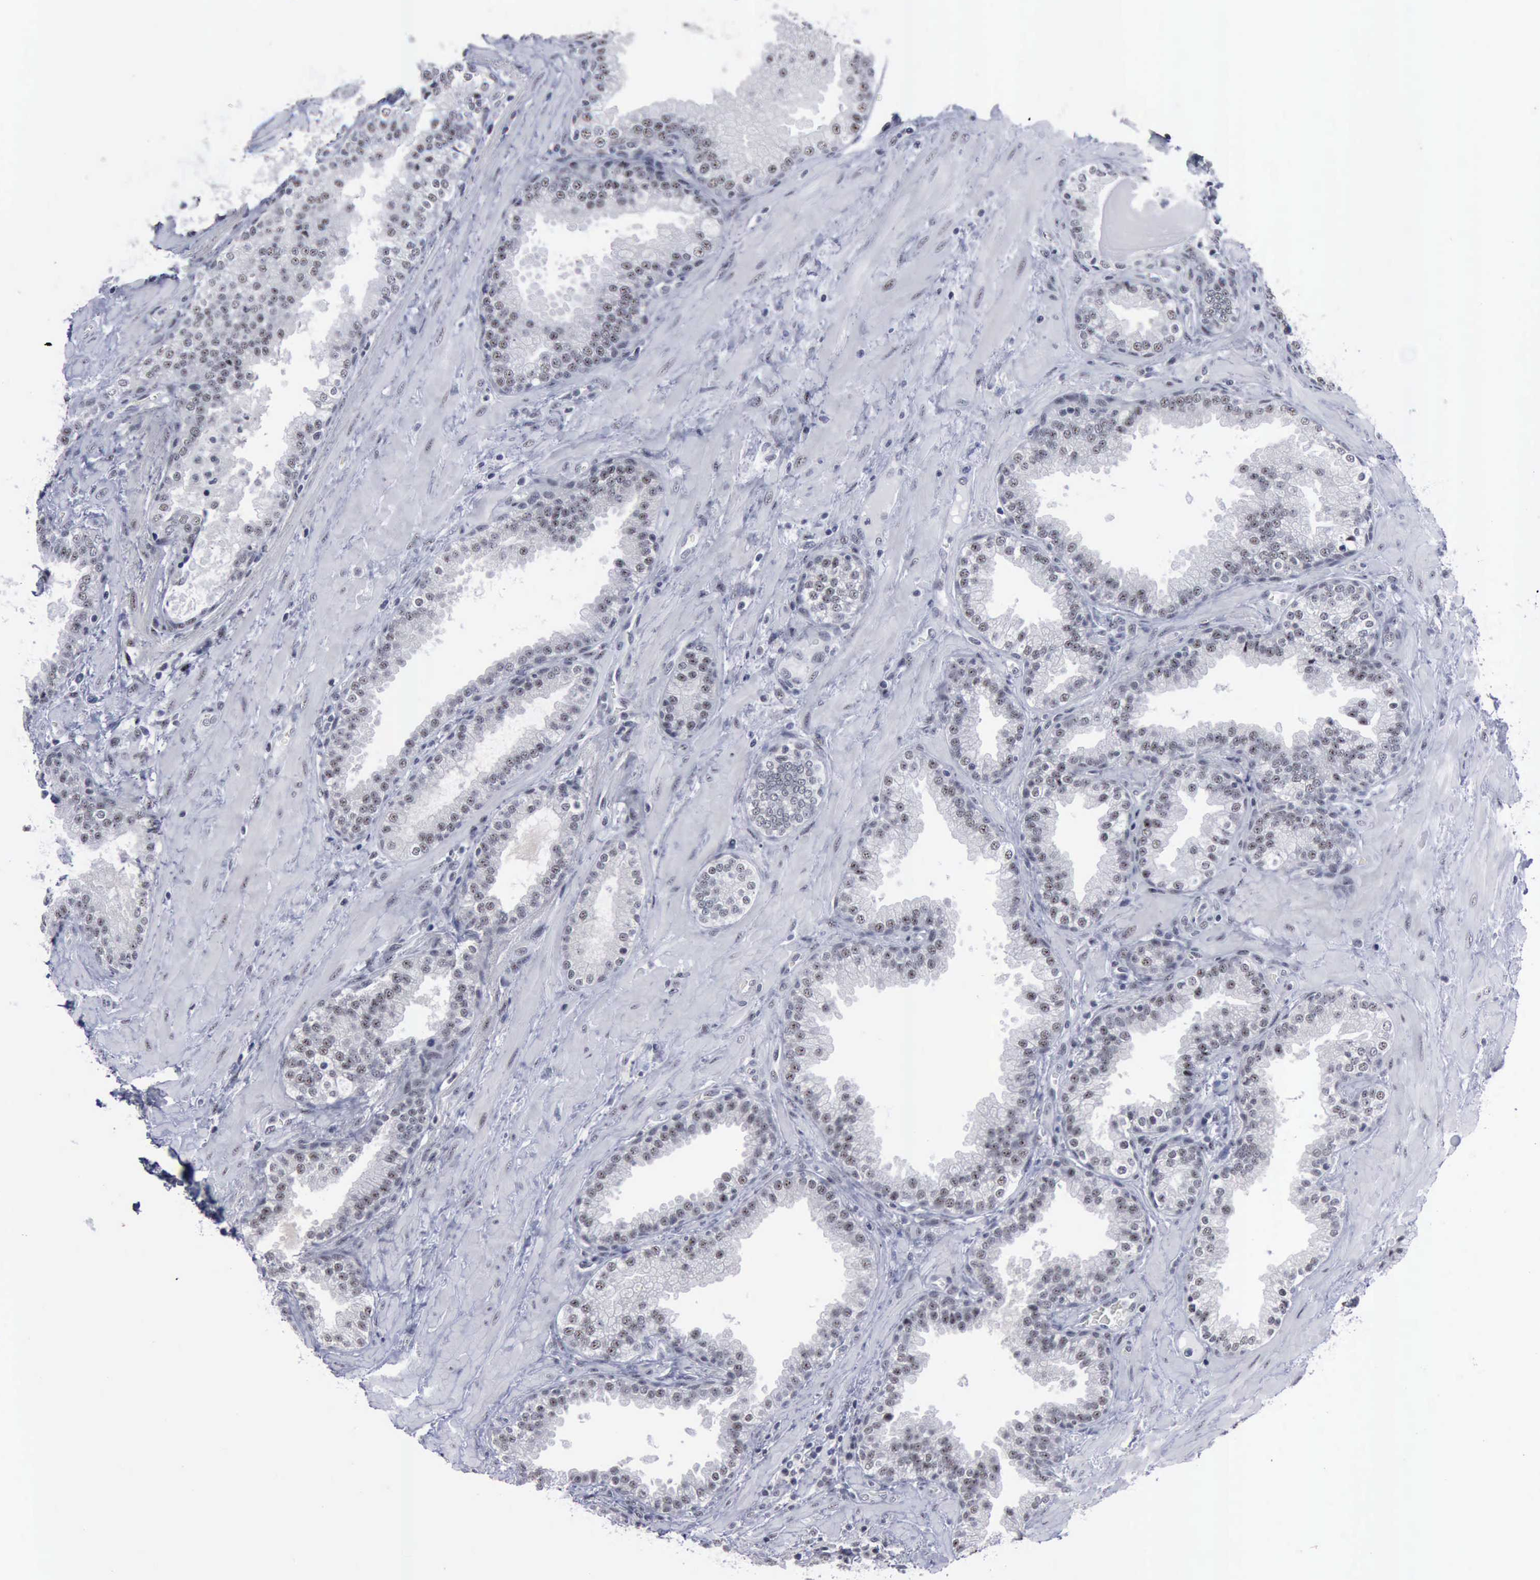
{"staining": {"intensity": "negative", "quantity": "none", "location": "none"}, "tissue": "prostate", "cell_type": "Glandular cells", "image_type": "normal", "snomed": [{"axis": "morphology", "description": "Normal tissue, NOS"}, {"axis": "topography", "description": "Prostate"}], "caption": "Immunohistochemistry (IHC) micrograph of benign prostate stained for a protein (brown), which displays no expression in glandular cells. (Brightfield microscopy of DAB (3,3'-diaminobenzidine) IHC at high magnification).", "gene": "BRD1", "patient": {"sex": "male", "age": 51}}